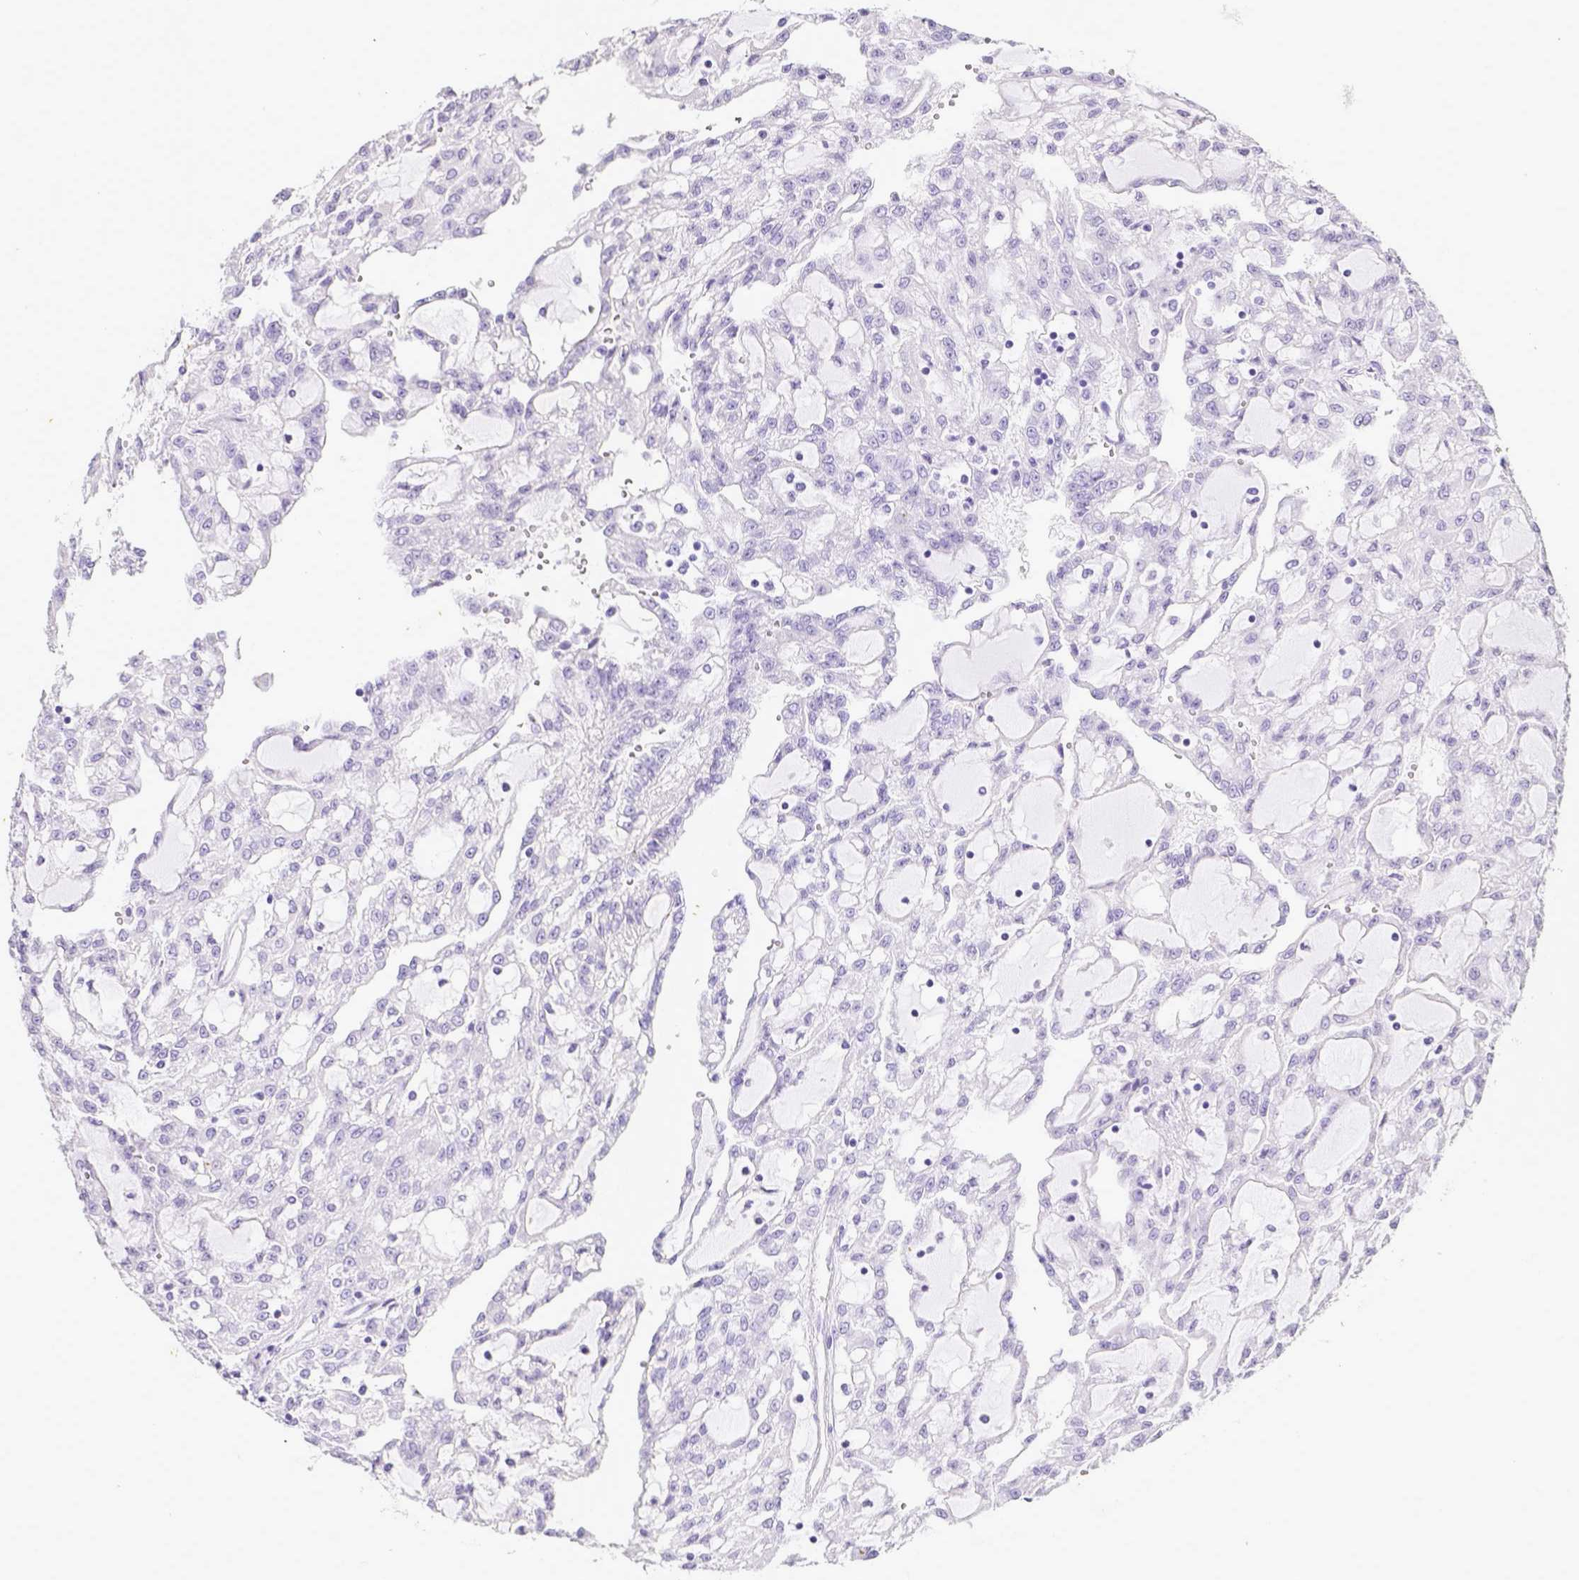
{"staining": {"intensity": "negative", "quantity": "none", "location": "none"}, "tissue": "renal cancer", "cell_type": "Tumor cells", "image_type": "cancer", "snomed": [{"axis": "morphology", "description": "Adenocarcinoma, NOS"}, {"axis": "topography", "description": "Kidney"}], "caption": "Renal cancer stained for a protein using immunohistochemistry shows no staining tumor cells.", "gene": "ARHGAP36", "patient": {"sex": "male", "age": 63}}